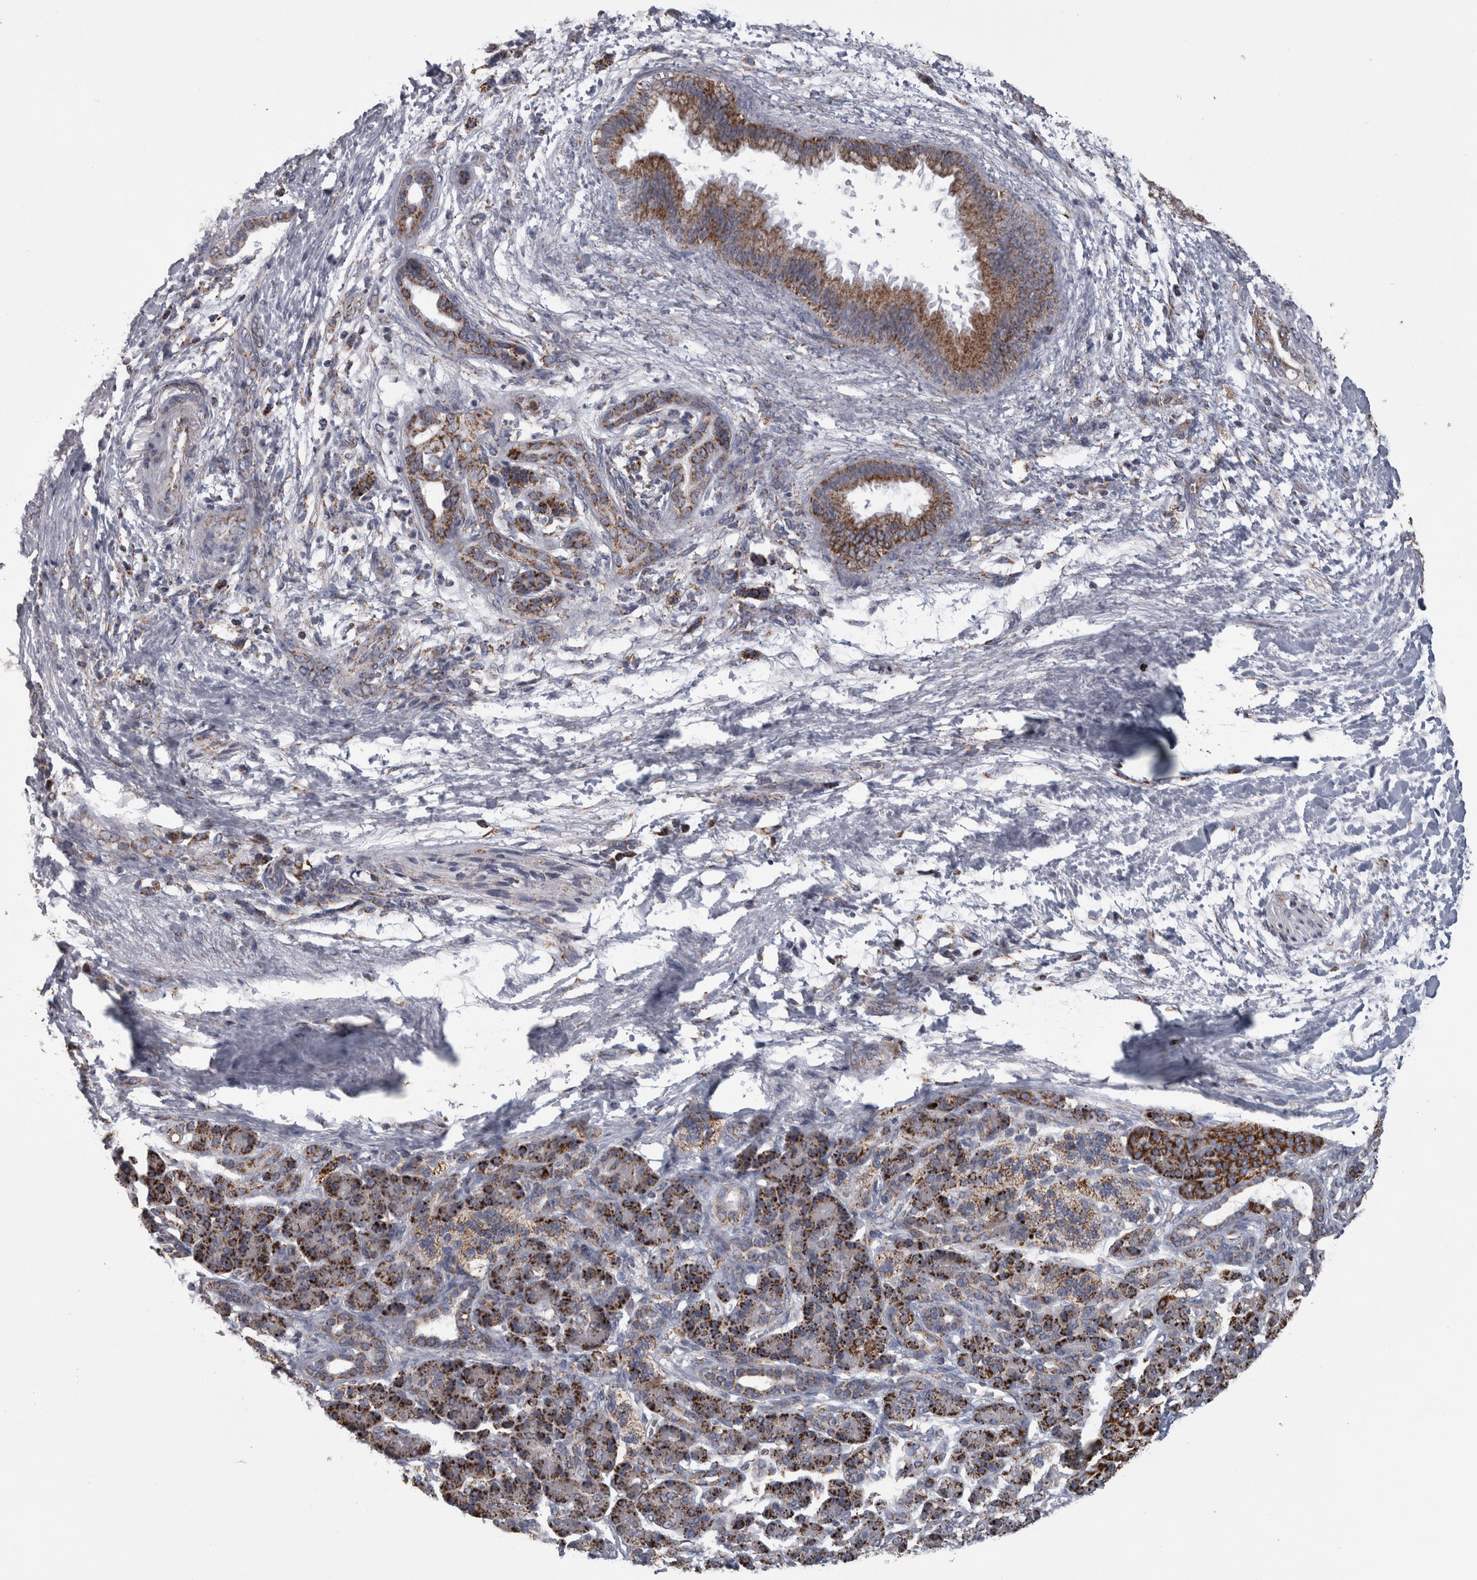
{"staining": {"intensity": "moderate", "quantity": ">75%", "location": "cytoplasmic/membranous"}, "tissue": "pancreatic cancer", "cell_type": "Tumor cells", "image_type": "cancer", "snomed": [{"axis": "morphology", "description": "Adenocarcinoma, NOS"}, {"axis": "topography", "description": "Pancreas"}], "caption": "Adenocarcinoma (pancreatic) tissue shows moderate cytoplasmic/membranous positivity in about >75% of tumor cells, visualized by immunohistochemistry.", "gene": "MDH2", "patient": {"sex": "male", "age": 59}}